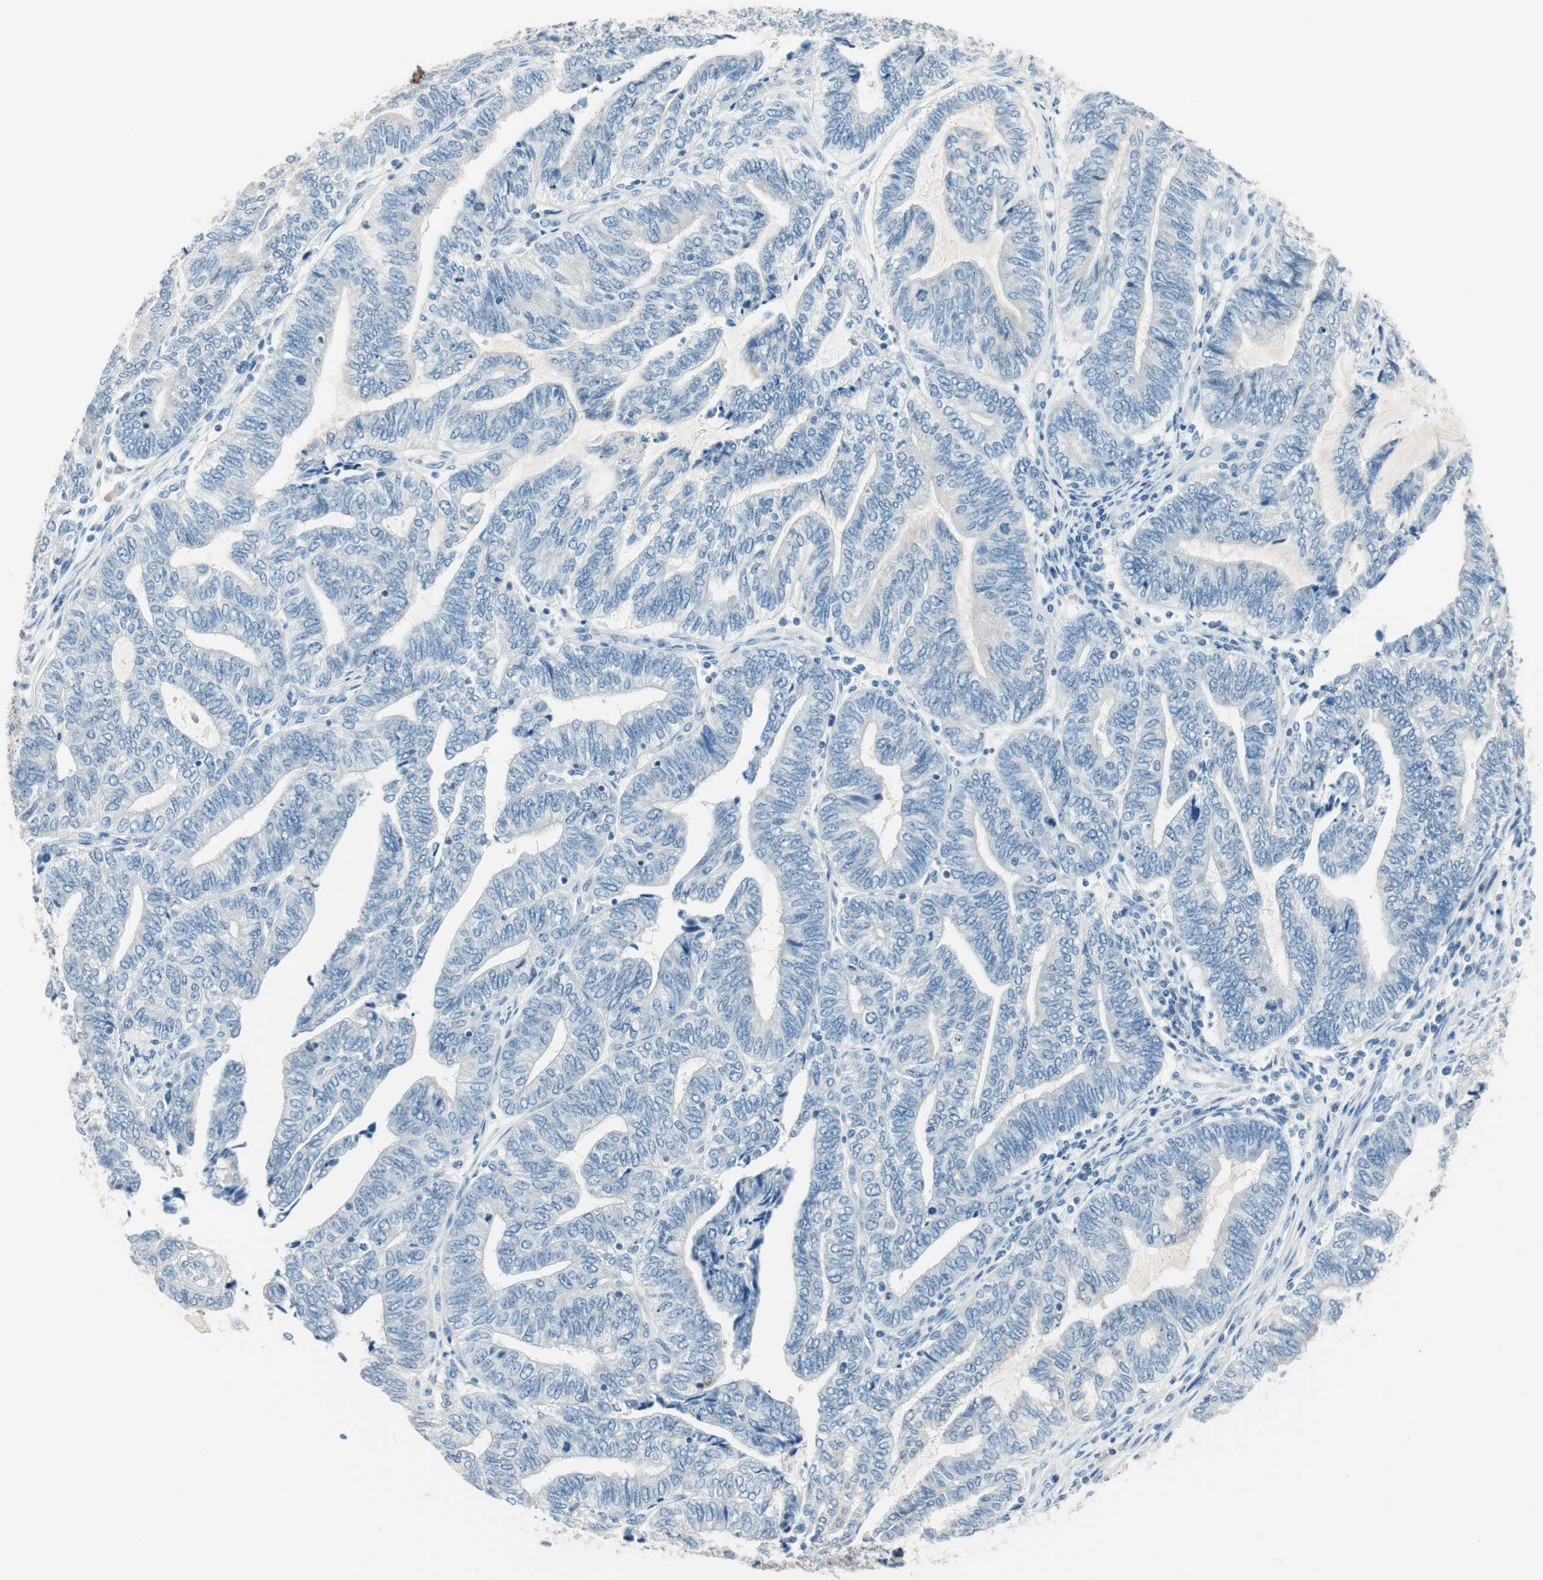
{"staining": {"intensity": "negative", "quantity": "none", "location": "none"}, "tissue": "endometrial cancer", "cell_type": "Tumor cells", "image_type": "cancer", "snomed": [{"axis": "morphology", "description": "Adenocarcinoma, NOS"}, {"axis": "topography", "description": "Uterus"}, {"axis": "topography", "description": "Endometrium"}], "caption": "DAB immunohistochemical staining of human endometrial cancer displays no significant positivity in tumor cells.", "gene": "GNAO1", "patient": {"sex": "female", "age": 70}}